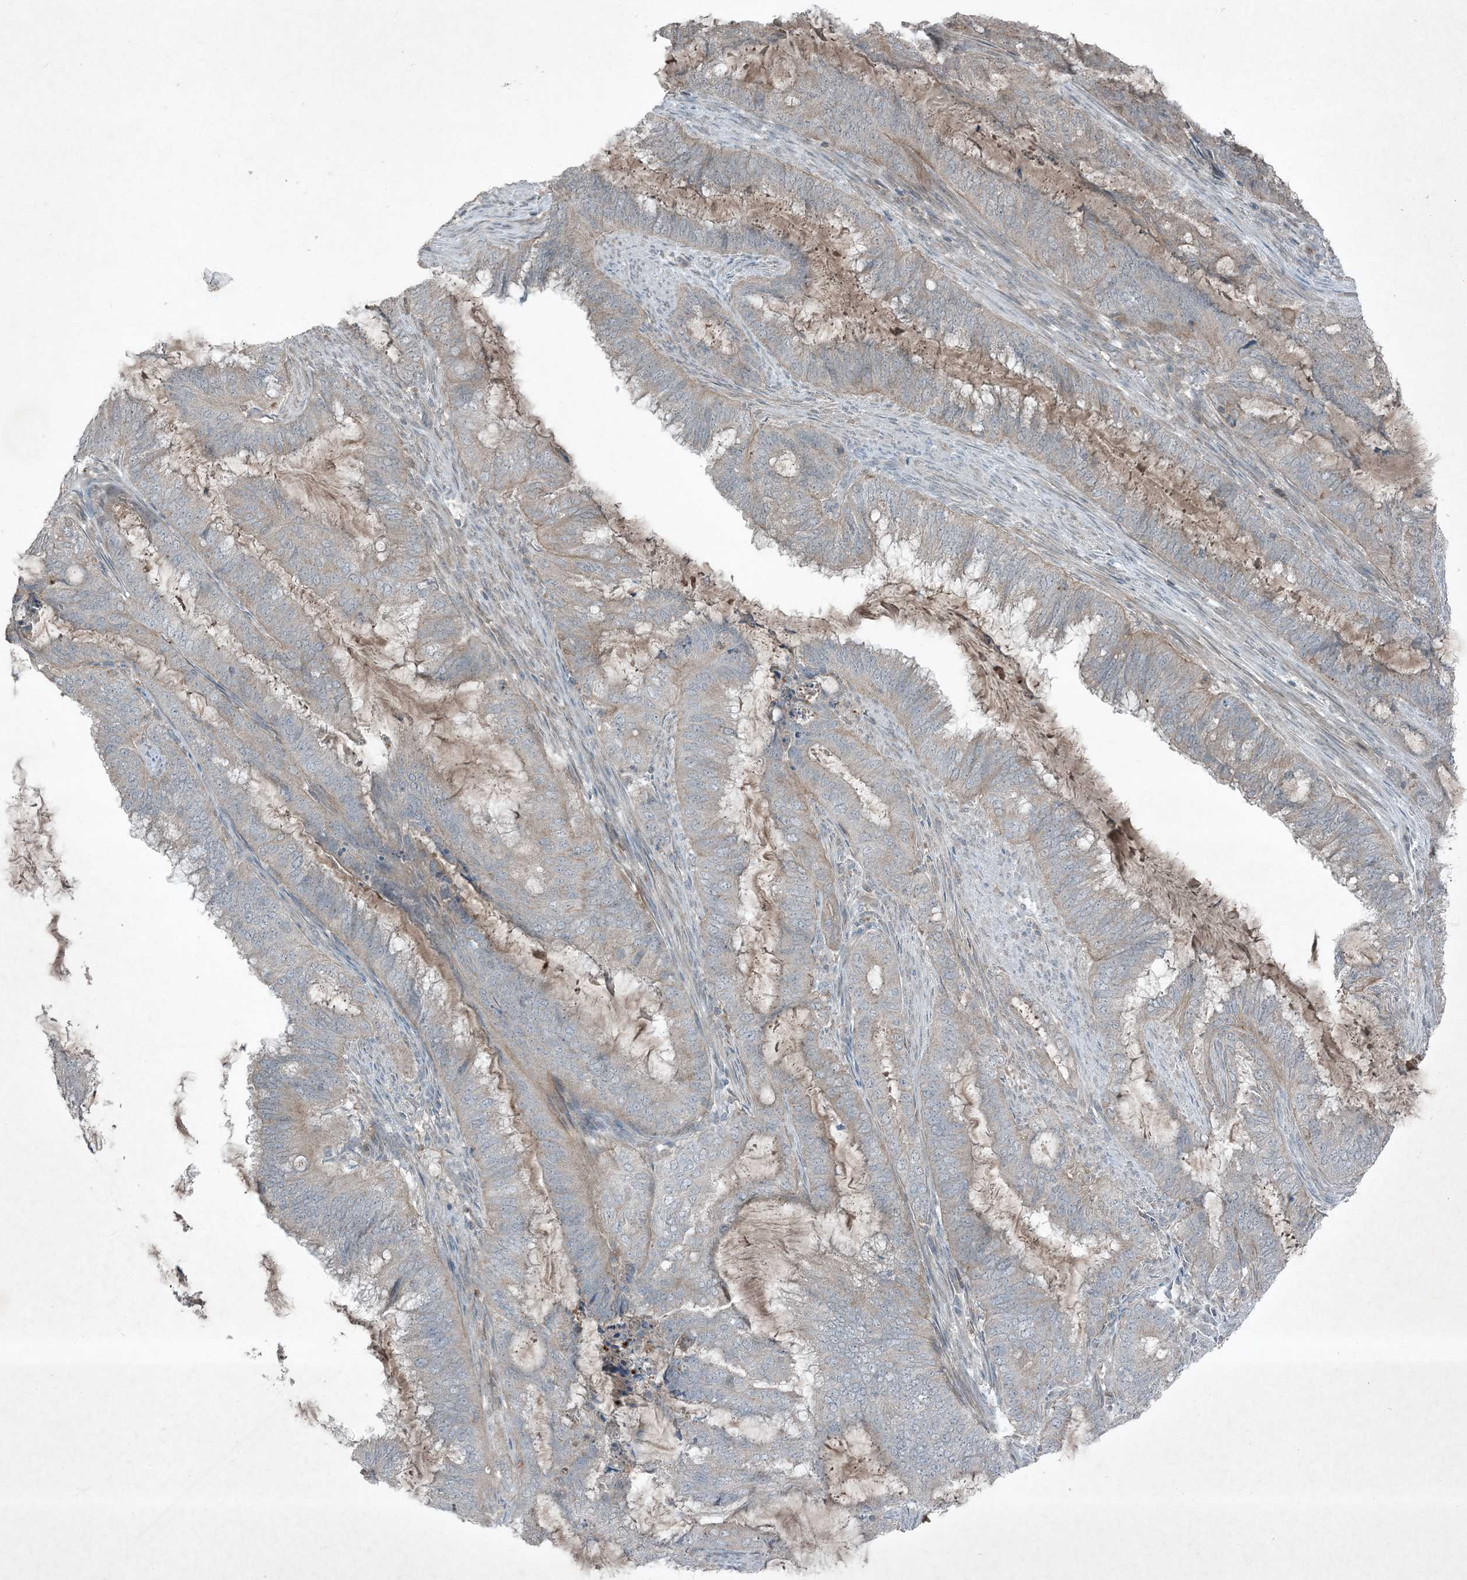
{"staining": {"intensity": "negative", "quantity": "none", "location": "none"}, "tissue": "endometrial cancer", "cell_type": "Tumor cells", "image_type": "cancer", "snomed": [{"axis": "morphology", "description": "Adenocarcinoma, NOS"}, {"axis": "topography", "description": "Endometrium"}], "caption": "An IHC photomicrograph of endometrial cancer is shown. There is no staining in tumor cells of endometrial cancer. (Immunohistochemistry (ihc), brightfield microscopy, high magnification).", "gene": "MDN1", "patient": {"sex": "female", "age": 51}}